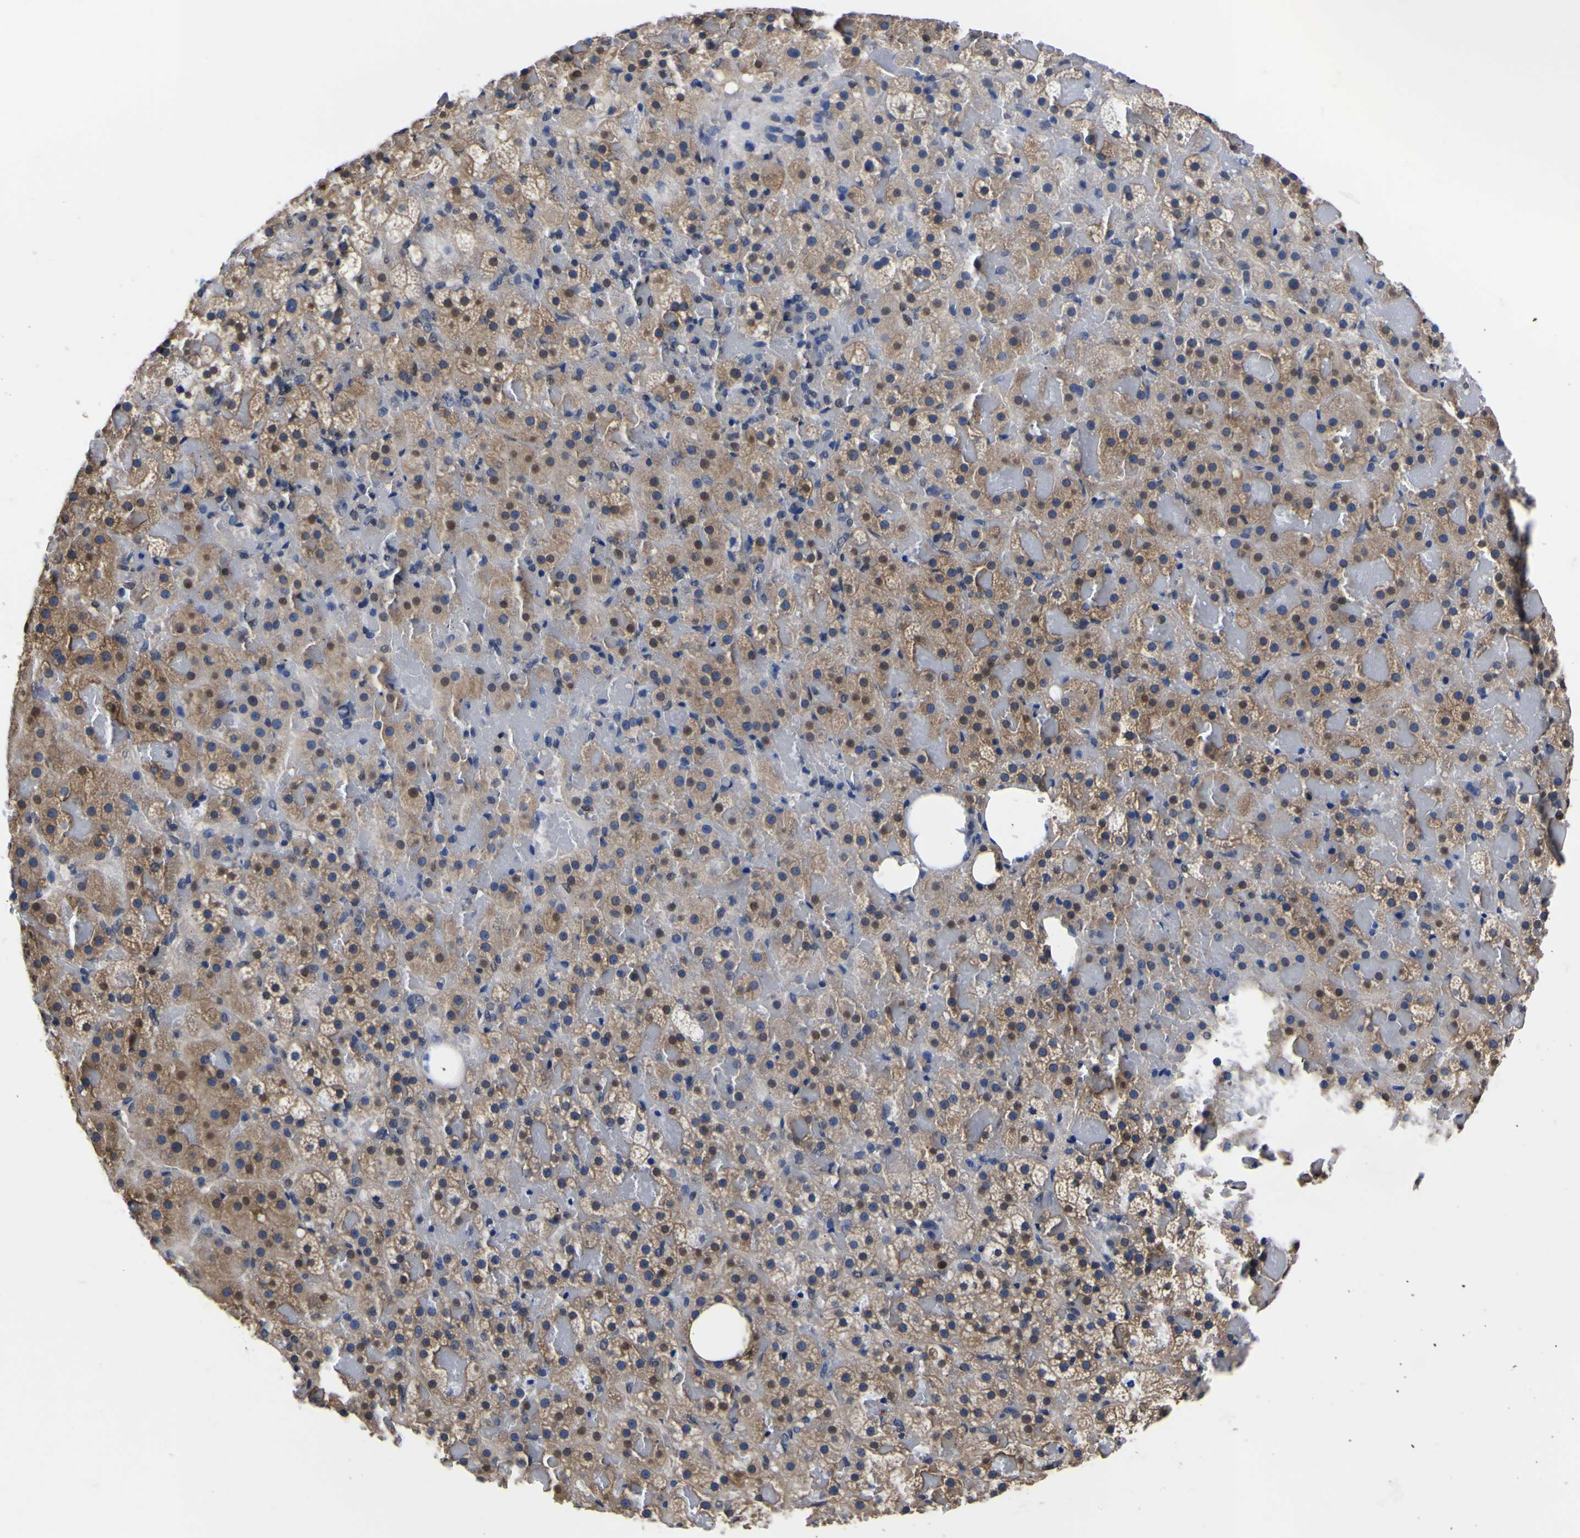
{"staining": {"intensity": "strong", "quantity": "25%-75%", "location": "cytoplasmic/membranous,nuclear"}, "tissue": "adrenal gland", "cell_type": "Glandular cells", "image_type": "normal", "snomed": [{"axis": "morphology", "description": "Normal tissue, NOS"}, {"axis": "topography", "description": "Adrenal gland"}], "caption": "IHC histopathology image of normal adrenal gland: adrenal gland stained using immunohistochemistry (IHC) displays high levels of strong protein expression localized specifically in the cytoplasmic/membranous,nuclear of glandular cells, appearing as a cytoplasmic/membranous,nuclear brown color.", "gene": "FAM110B", "patient": {"sex": "female", "age": 59}}